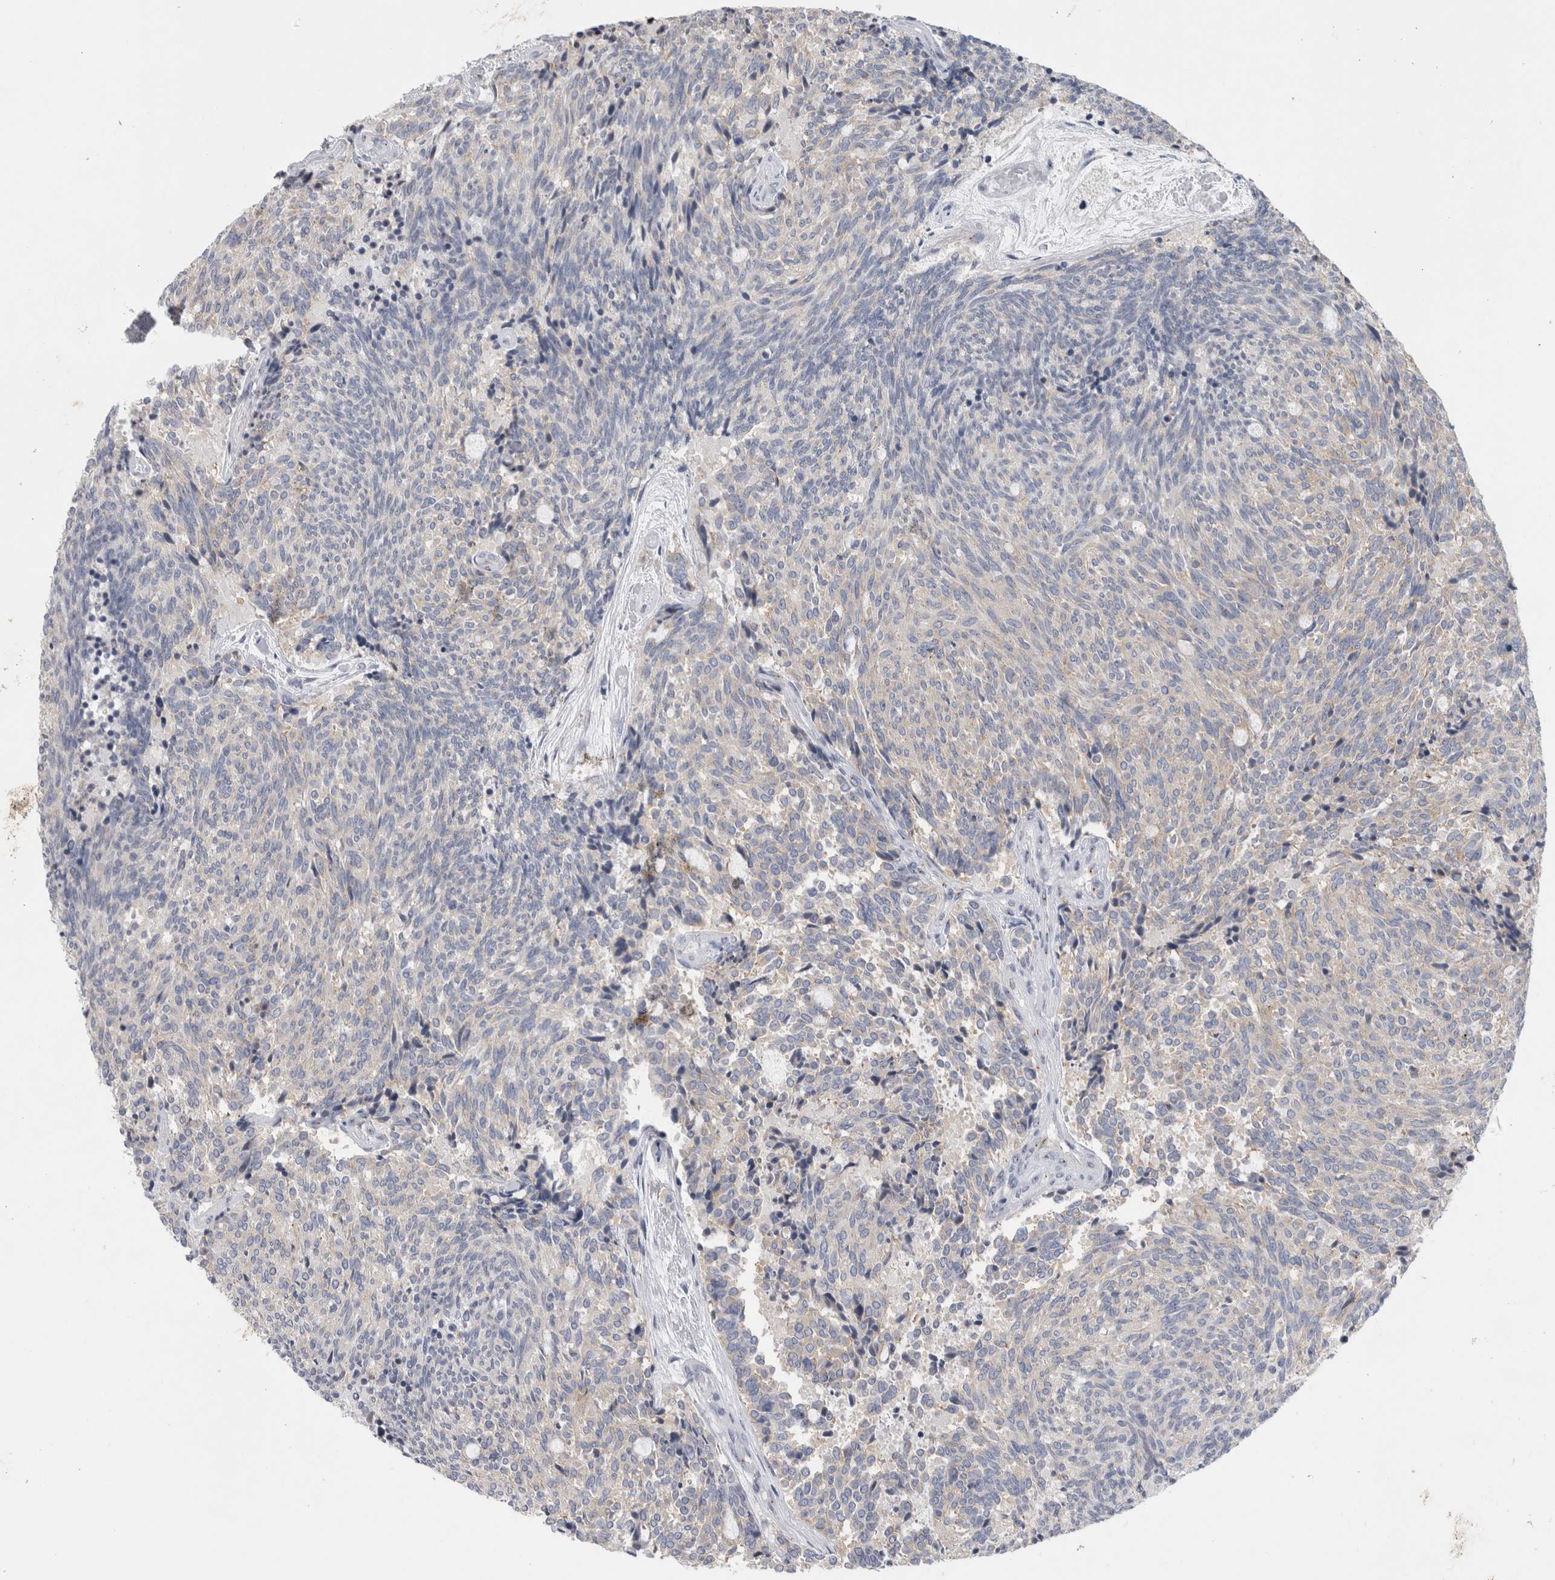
{"staining": {"intensity": "negative", "quantity": "none", "location": "none"}, "tissue": "carcinoid", "cell_type": "Tumor cells", "image_type": "cancer", "snomed": [{"axis": "morphology", "description": "Carcinoid, malignant, NOS"}, {"axis": "topography", "description": "Pancreas"}], "caption": "DAB (3,3'-diaminobenzidine) immunohistochemical staining of human carcinoid (malignant) shows no significant staining in tumor cells.", "gene": "AKAP9", "patient": {"sex": "female", "age": 54}}